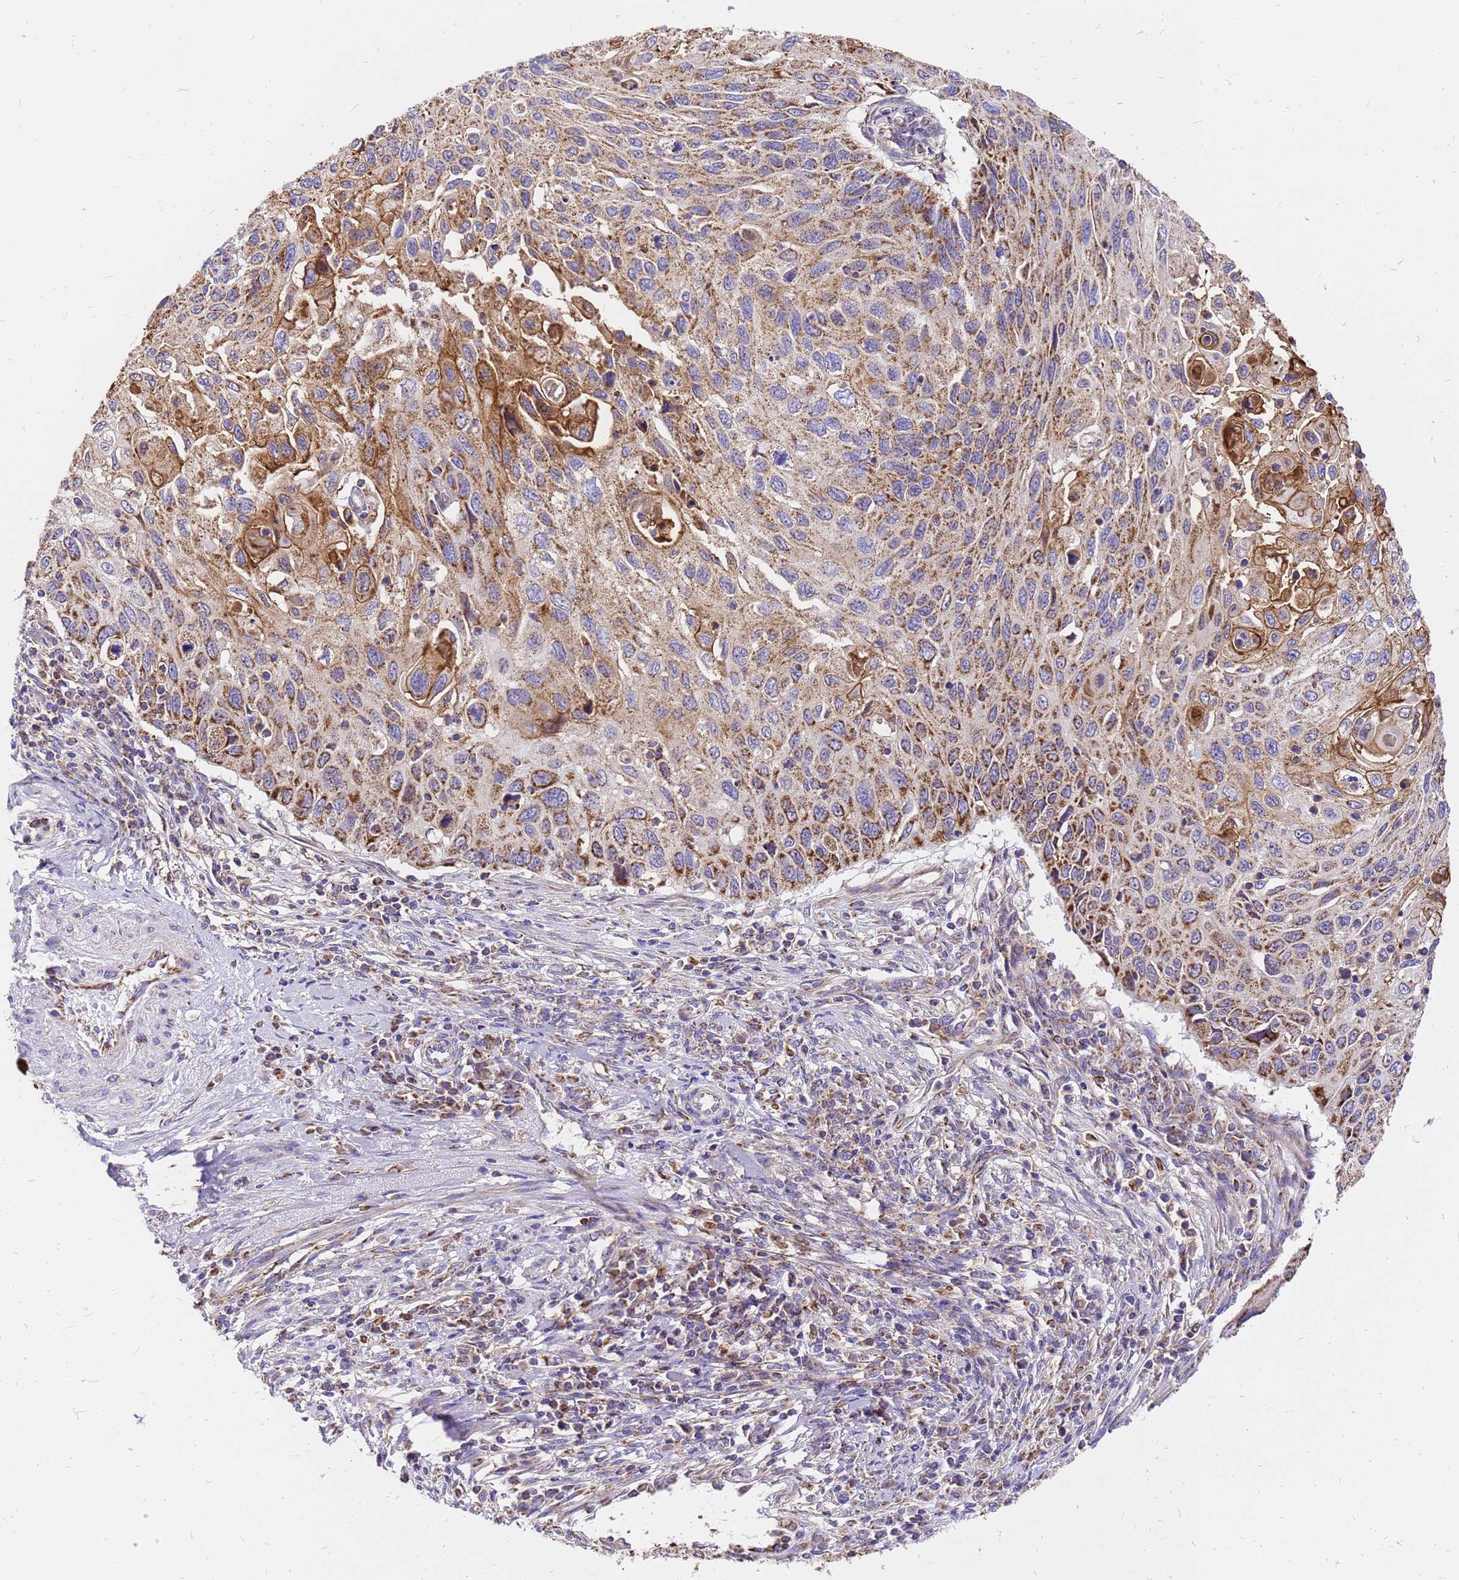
{"staining": {"intensity": "moderate", "quantity": ">75%", "location": "cytoplasmic/membranous"}, "tissue": "cervical cancer", "cell_type": "Tumor cells", "image_type": "cancer", "snomed": [{"axis": "morphology", "description": "Squamous cell carcinoma, NOS"}, {"axis": "topography", "description": "Cervix"}], "caption": "A photomicrograph of human squamous cell carcinoma (cervical) stained for a protein reveals moderate cytoplasmic/membranous brown staining in tumor cells.", "gene": "MRPS26", "patient": {"sex": "female", "age": 70}}